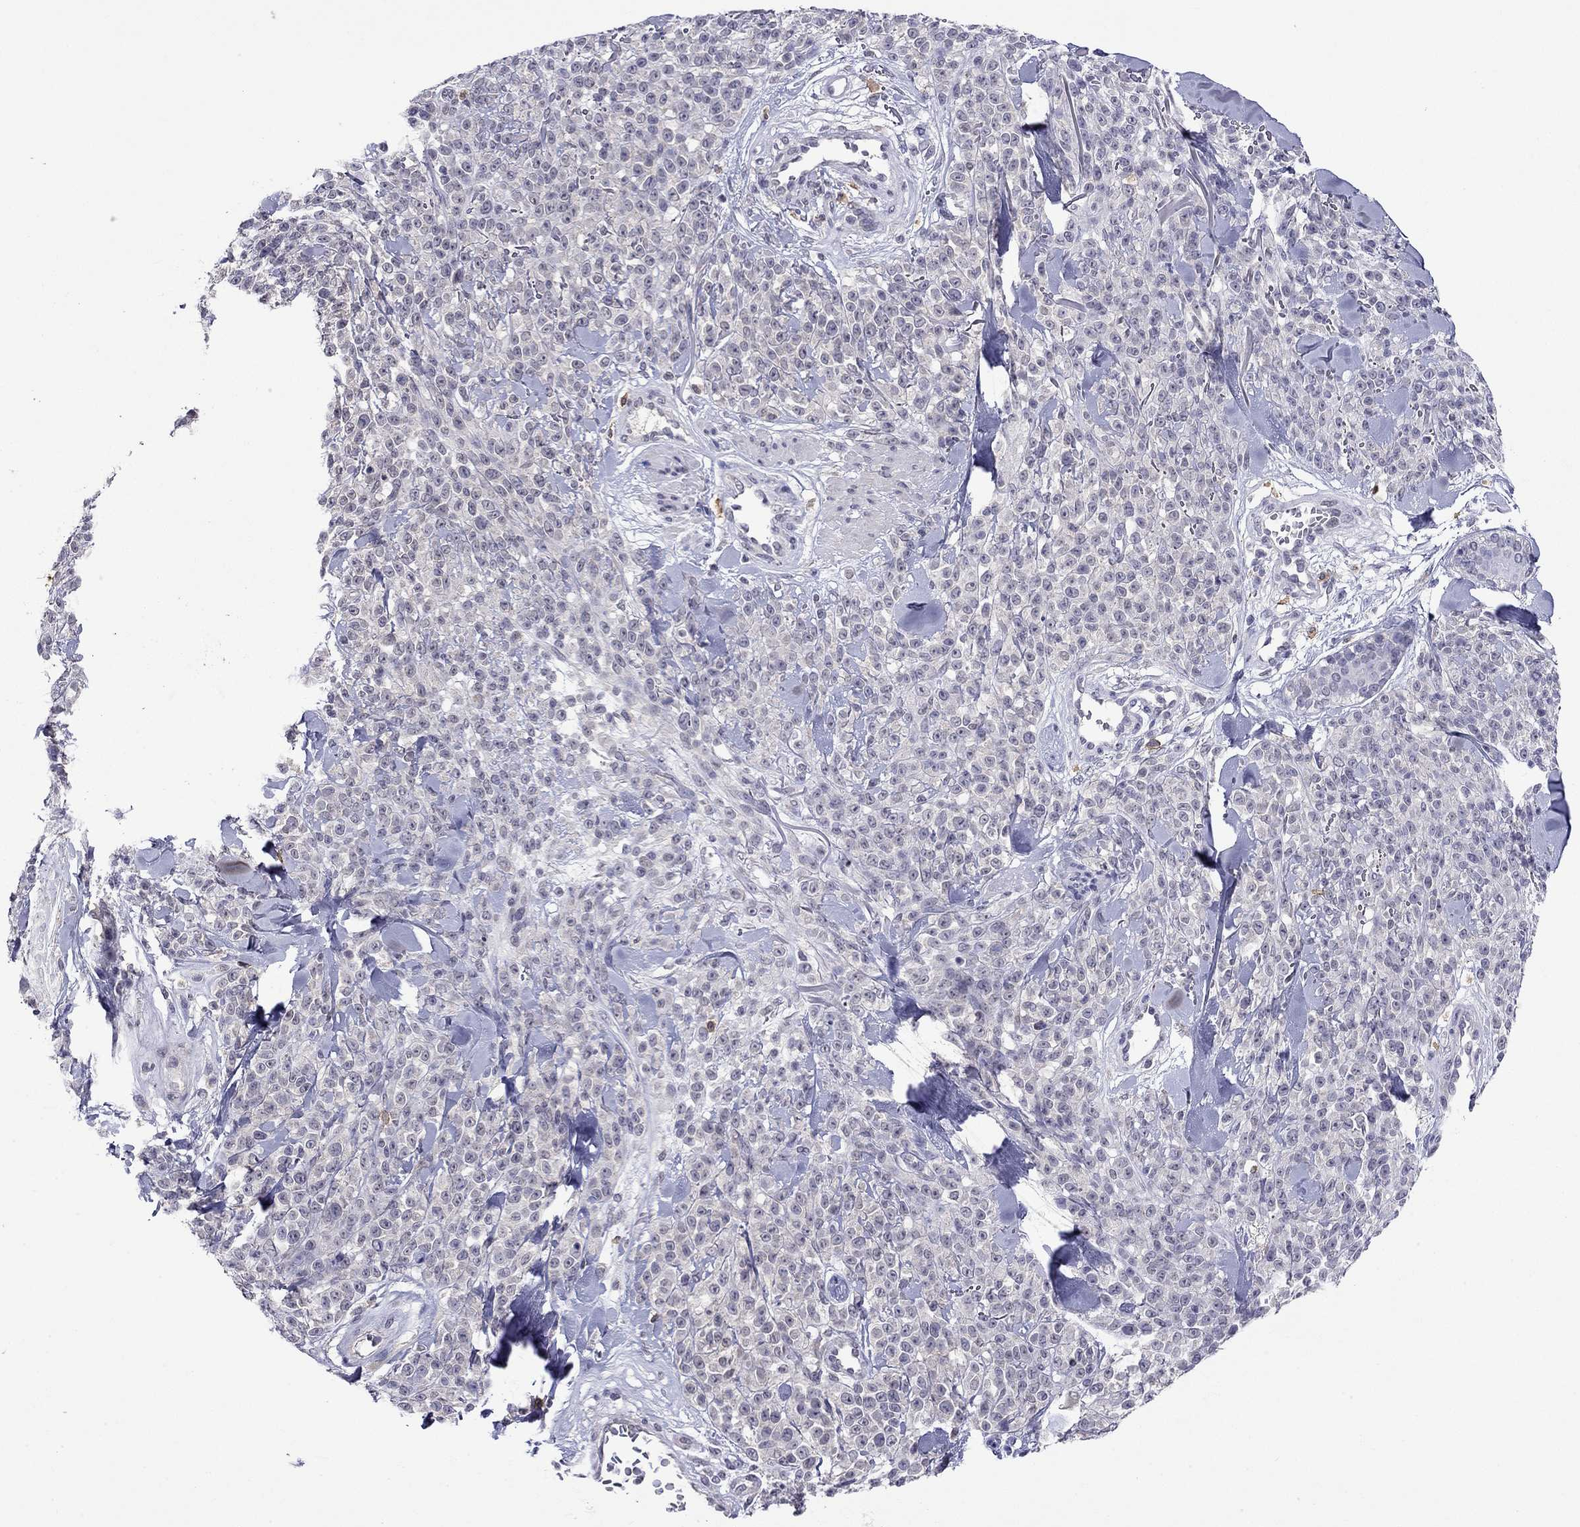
{"staining": {"intensity": "negative", "quantity": "none", "location": "none"}, "tissue": "melanoma", "cell_type": "Tumor cells", "image_type": "cancer", "snomed": [{"axis": "morphology", "description": "Malignant melanoma, NOS"}, {"axis": "topography", "description": "Skin"}, {"axis": "topography", "description": "Skin of trunk"}], "caption": "A histopathology image of human malignant melanoma is negative for staining in tumor cells. (DAB (3,3'-diaminobenzidine) immunohistochemistry with hematoxylin counter stain).", "gene": "WNK3", "patient": {"sex": "male", "age": 74}}